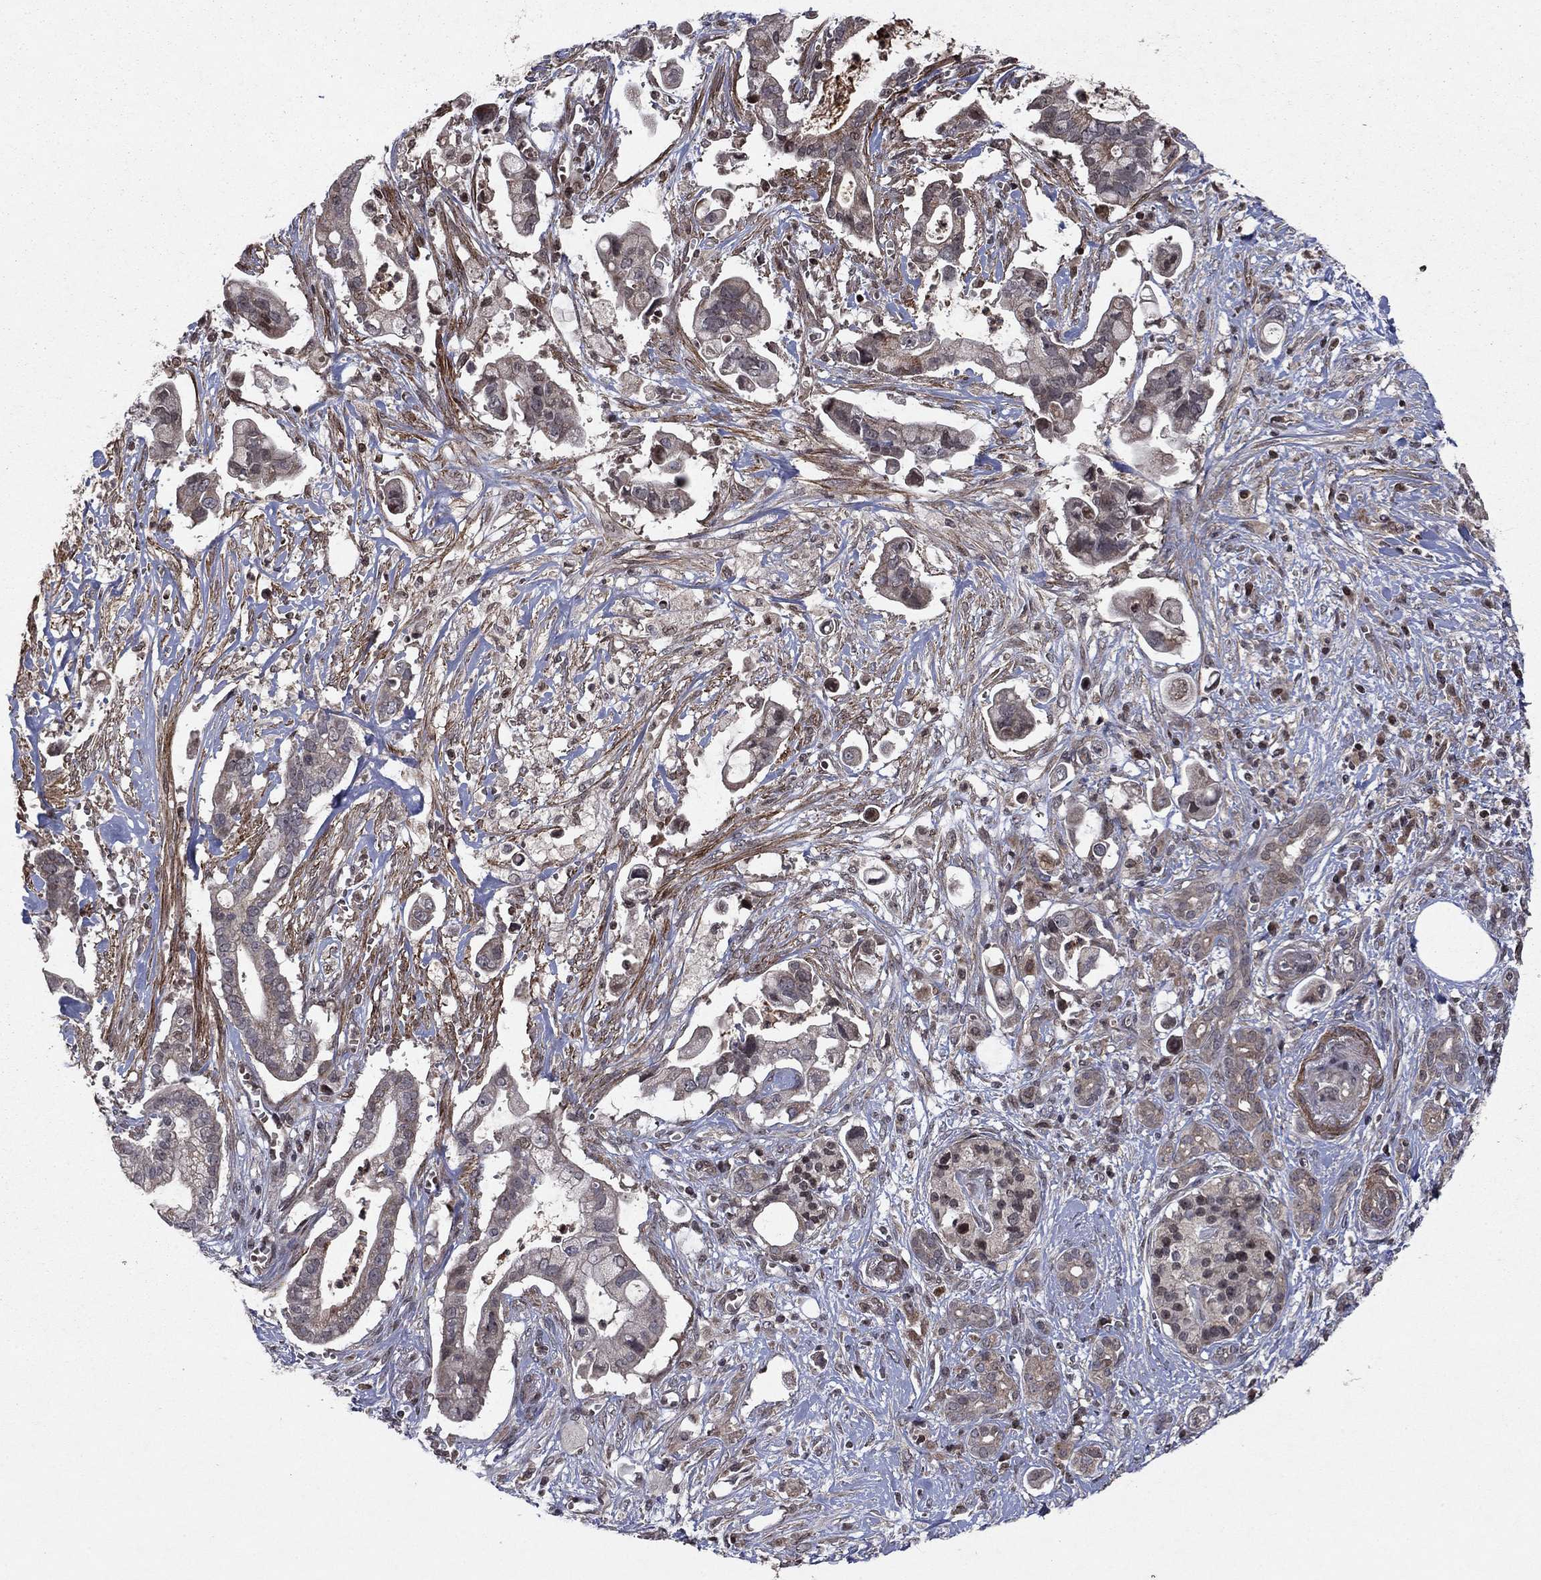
{"staining": {"intensity": "weak", "quantity": "<25%", "location": "cytoplasmic/membranous"}, "tissue": "pancreatic cancer", "cell_type": "Tumor cells", "image_type": "cancer", "snomed": [{"axis": "morphology", "description": "Adenocarcinoma, NOS"}, {"axis": "topography", "description": "Pancreas"}], "caption": "An IHC micrograph of pancreatic cancer is shown. There is no staining in tumor cells of pancreatic cancer. Brightfield microscopy of immunohistochemistry (IHC) stained with DAB (3,3'-diaminobenzidine) (brown) and hematoxylin (blue), captured at high magnification.", "gene": "SORBS1", "patient": {"sex": "male", "age": 61}}